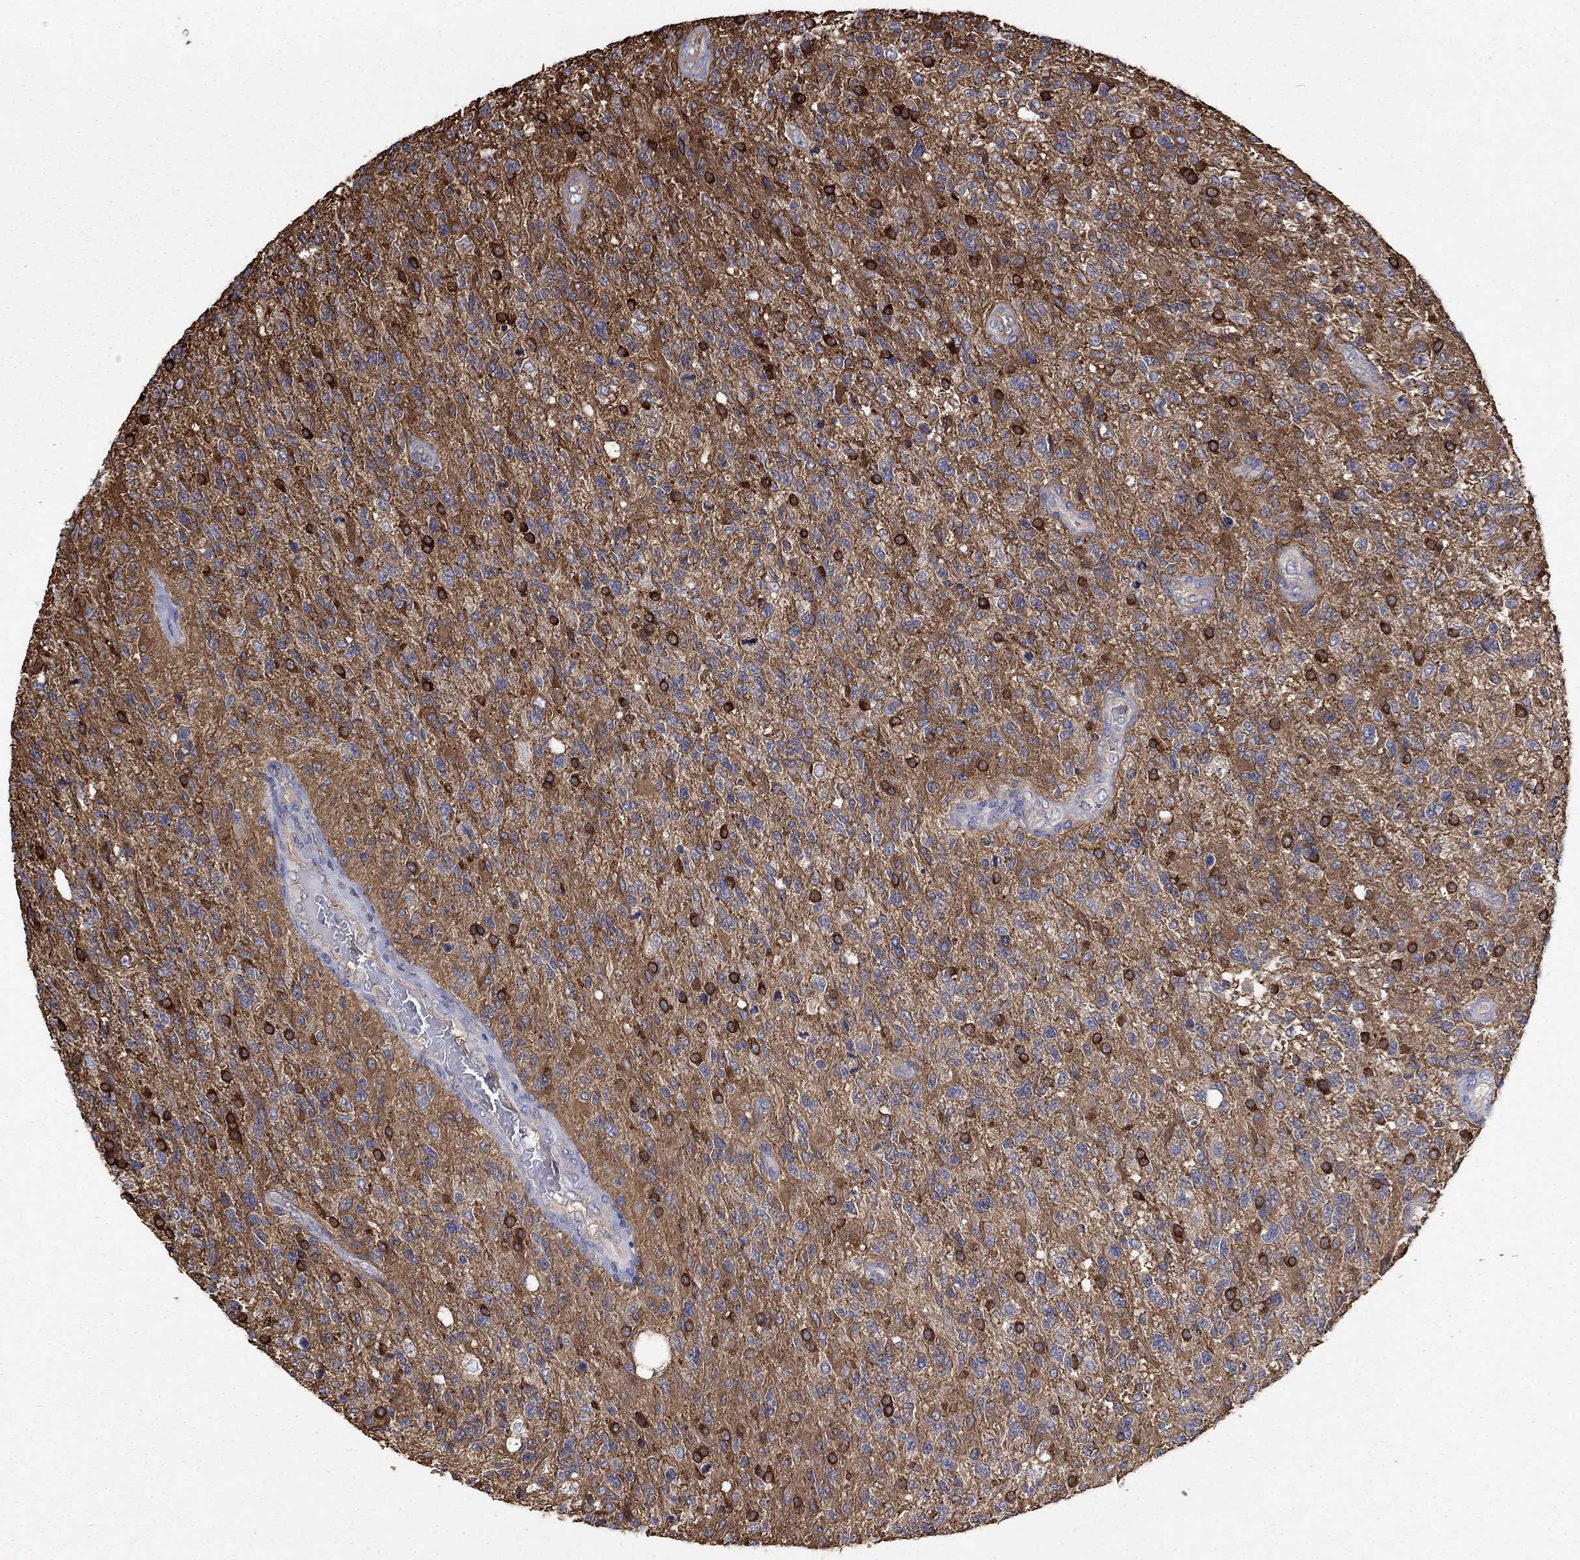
{"staining": {"intensity": "strong", "quantity": "<25%", "location": "cytoplasmic/membranous"}, "tissue": "glioma", "cell_type": "Tumor cells", "image_type": "cancer", "snomed": [{"axis": "morphology", "description": "Glioma, malignant, High grade"}, {"axis": "topography", "description": "Brain"}], "caption": "Immunohistochemical staining of human glioma demonstrates strong cytoplasmic/membranous protein positivity in approximately <25% of tumor cells.", "gene": "DPYSL2", "patient": {"sex": "male", "age": 56}}